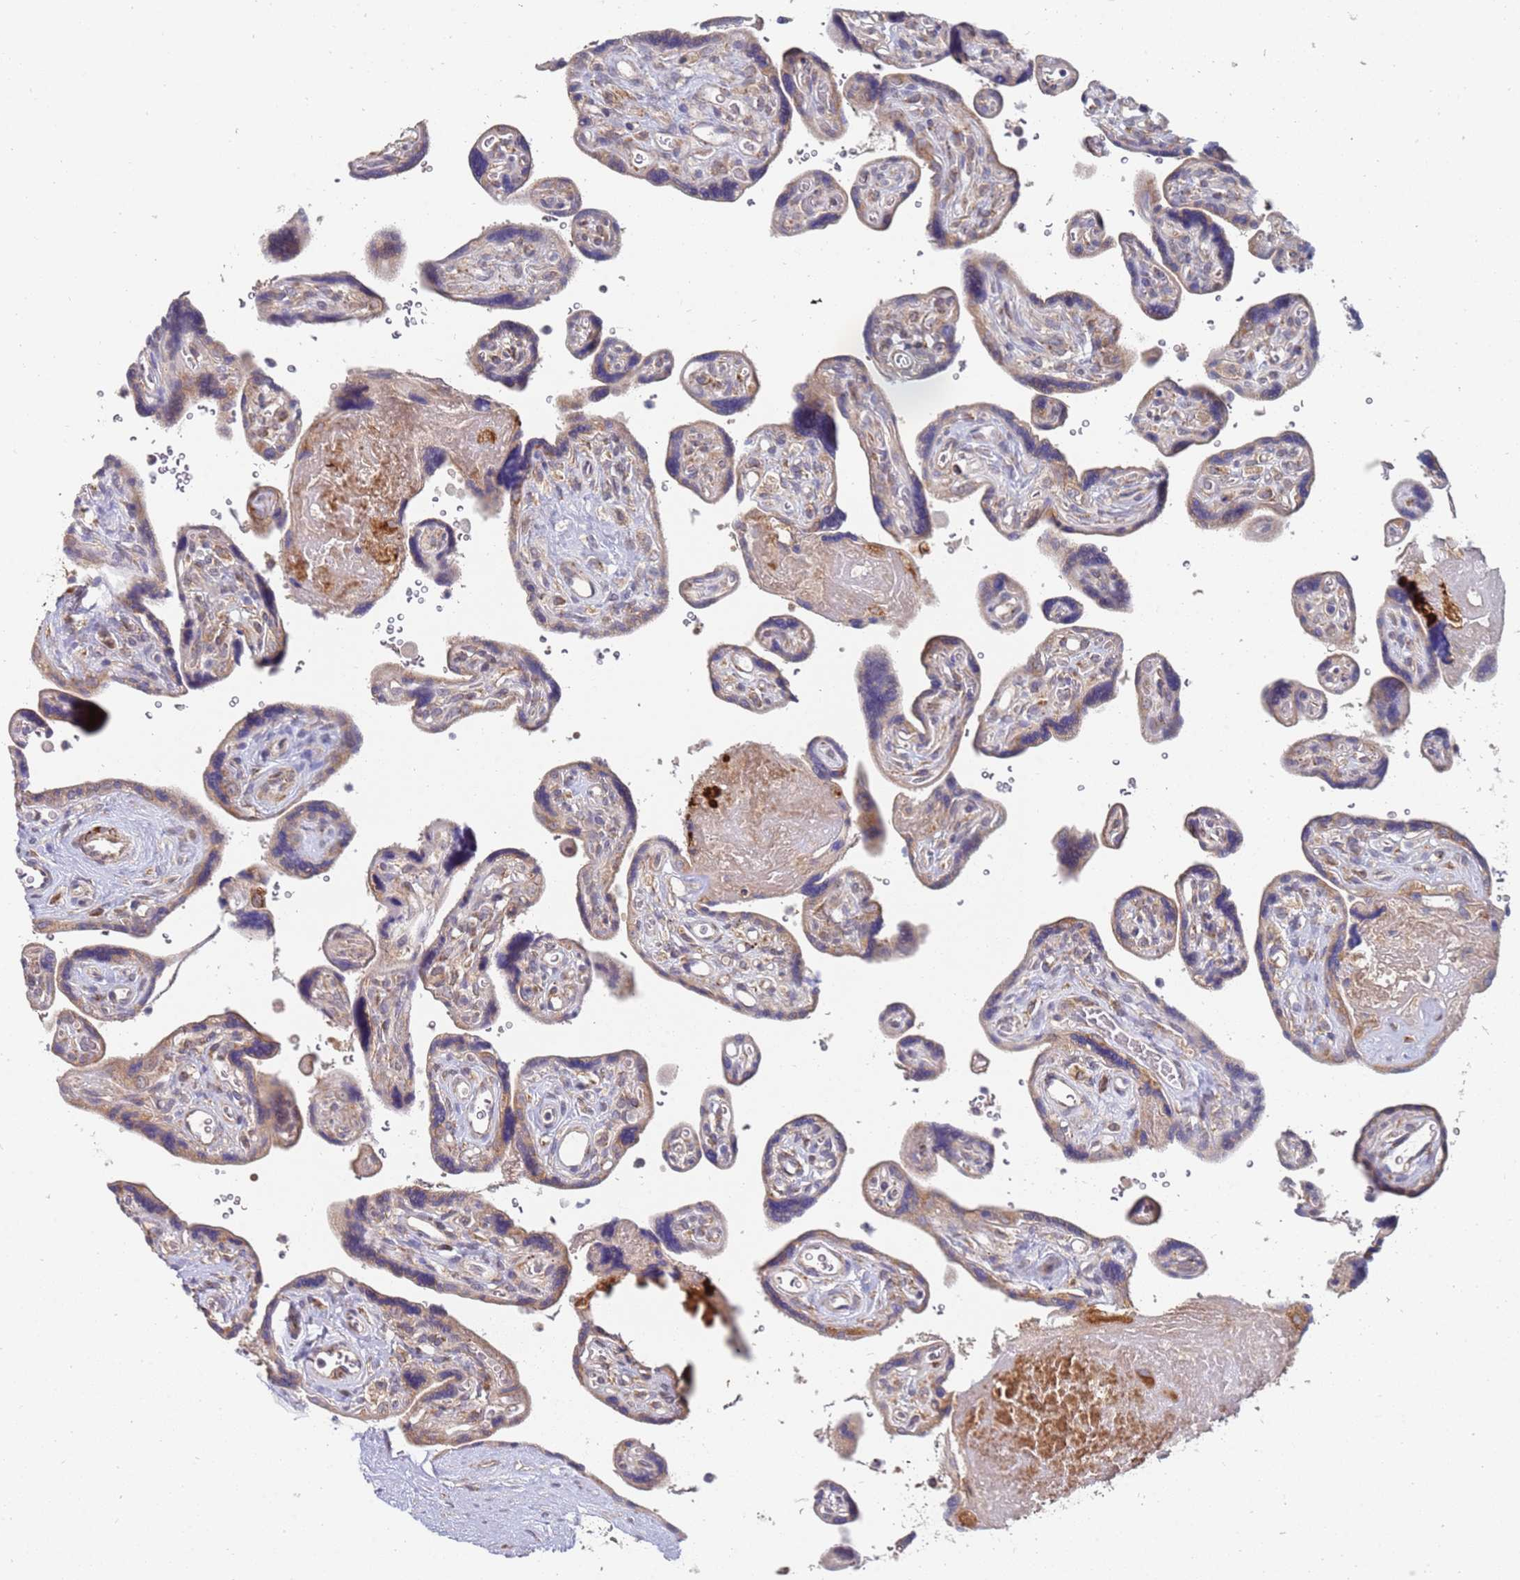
{"staining": {"intensity": "strong", "quantity": ">75%", "location": "cytoplasmic/membranous"}, "tissue": "placenta", "cell_type": "Decidual cells", "image_type": "normal", "snomed": [{"axis": "morphology", "description": "Normal tissue, NOS"}, {"axis": "topography", "description": "Placenta"}], "caption": "Strong cytoplasmic/membranous expression for a protein is appreciated in about >75% of decidual cells of benign placenta using immunohistochemistry.", "gene": "VRK2", "patient": {"sex": "female", "age": 39}}